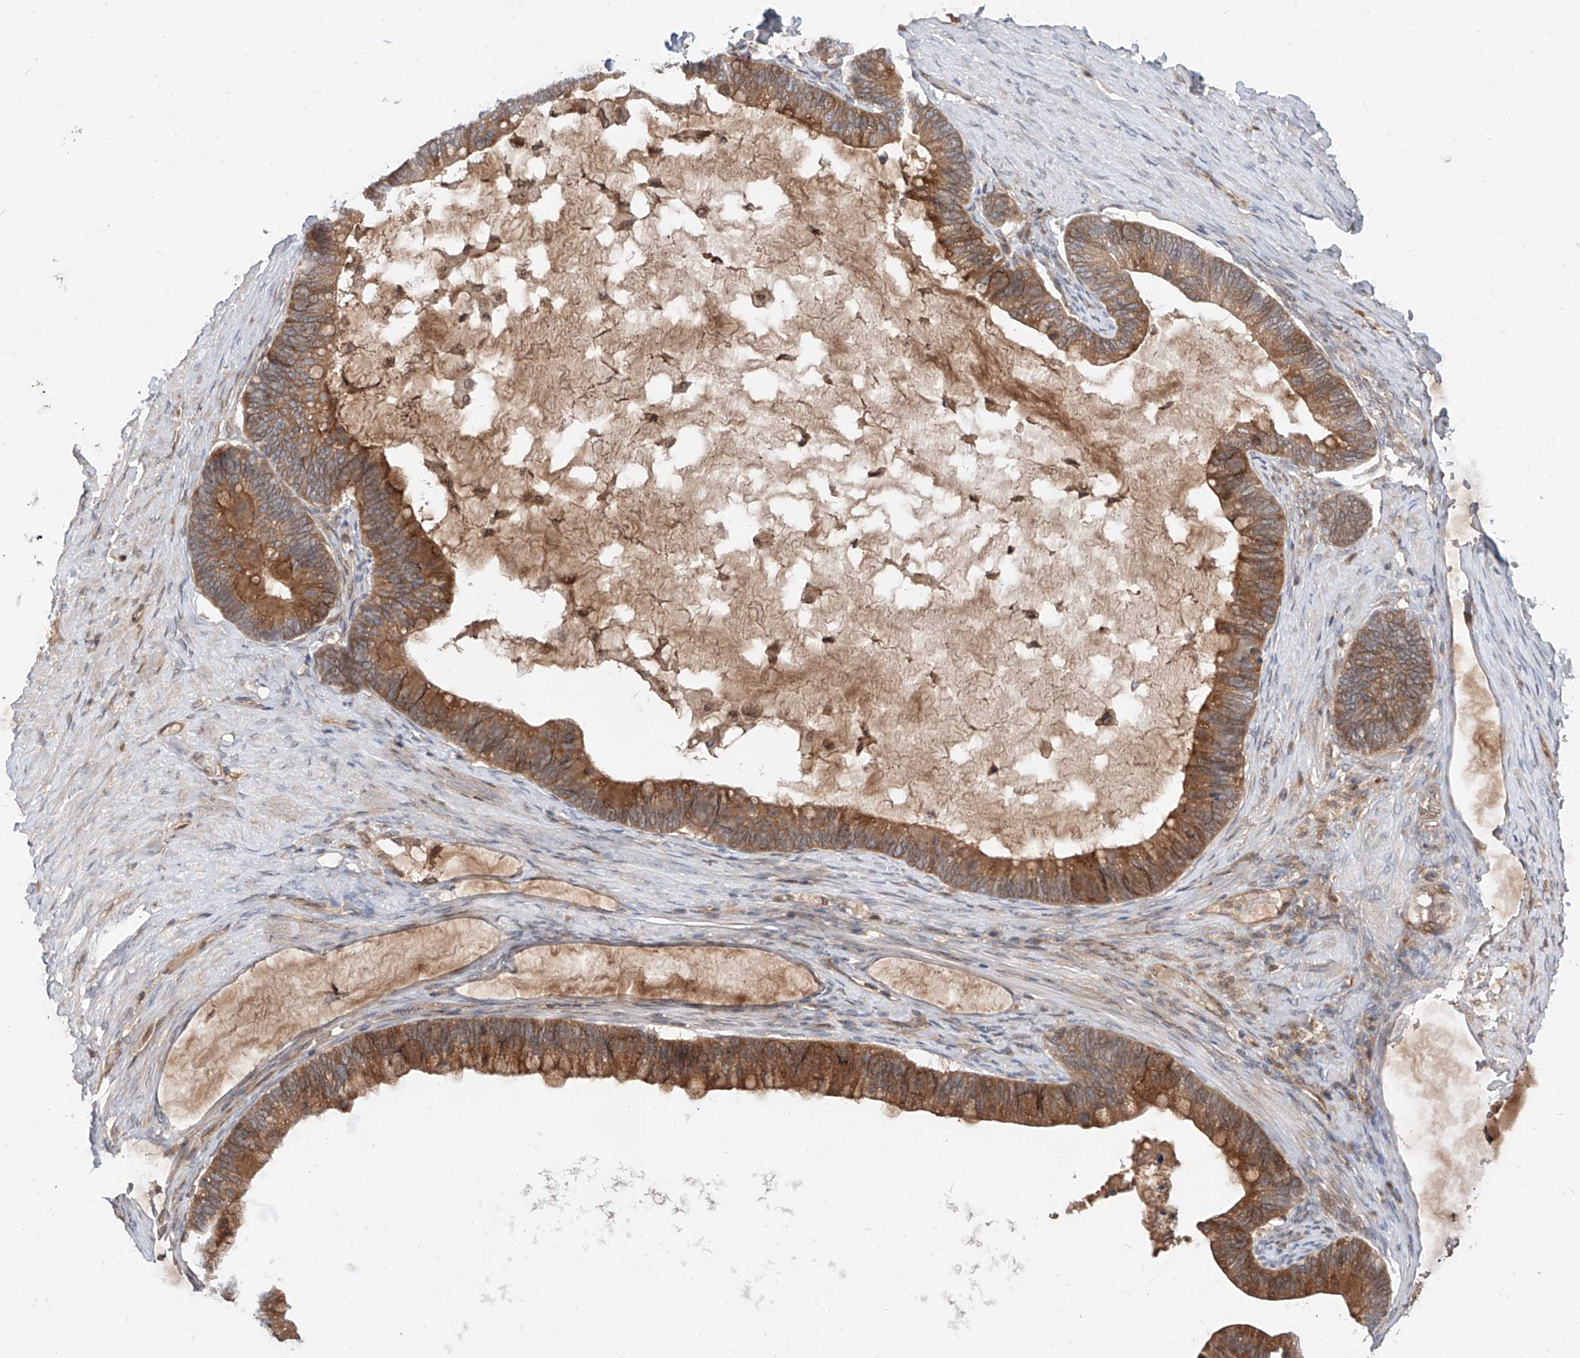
{"staining": {"intensity": "moderate", "quantity": ">75%", "location": "cytoplasmic/membranous,nuclear"}, "tissue": "ovarian cancer", "cell_type": "Tumor cells", "image_type": "cancer", "snomed": [{"axis": "morphology", "description": "Cystadenocarcinoma, mucinous, NOS"}, {"axis": "topography", "description": "Ovary"}], "caption": "Approximately >75% of tumor cells in human ovarian mucinous cystadenocarcinoma display moderate cytoplasmic/membranous and nuclear protein positivity as visualized by brown immunohistochemical staining.", "gene": "DIRAS3", "patient": {"sex": "female", "age": 61}}